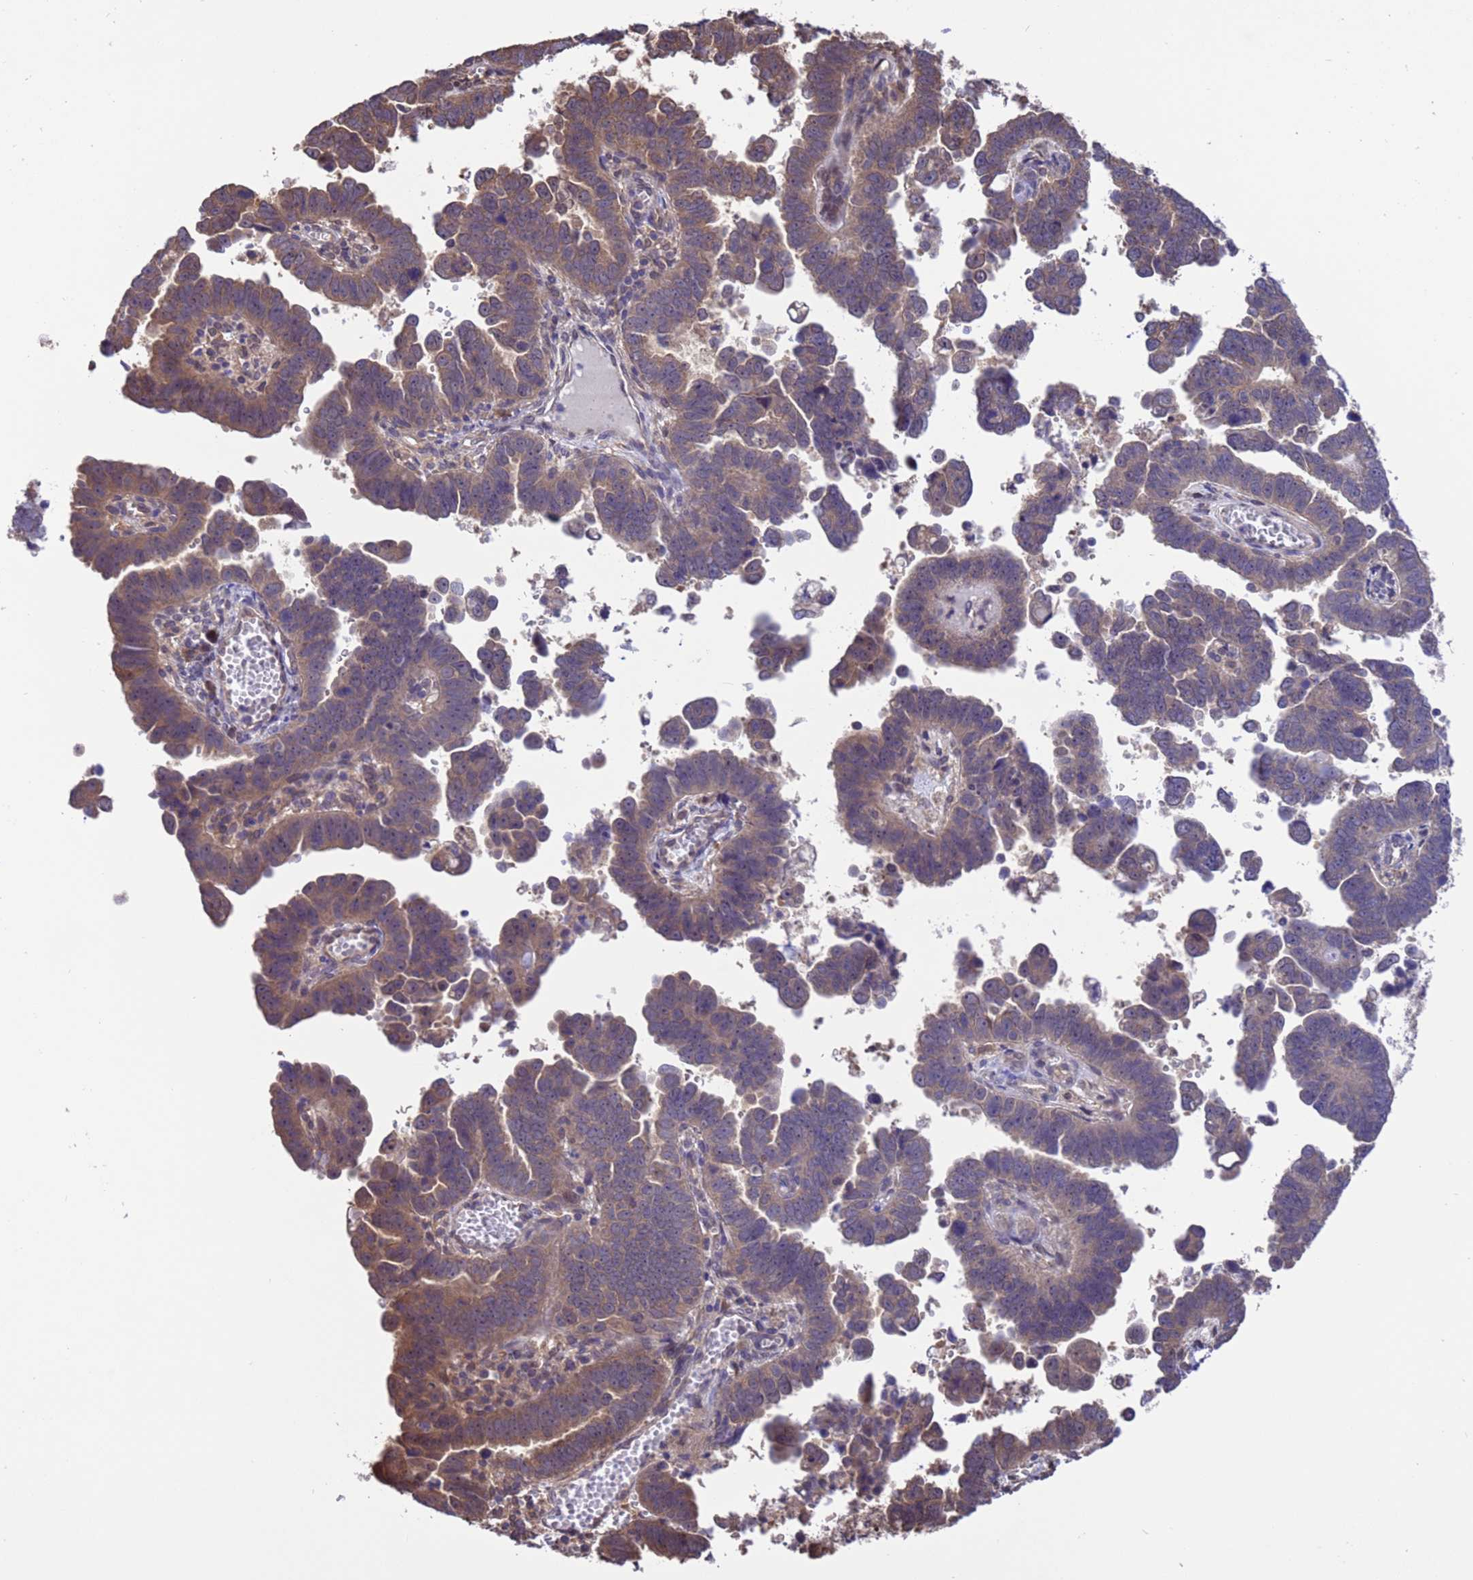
{"staining": {"intensity": "weak", "quantity": ">75%", "location": "cytoplasmic/membranous"}, "tissue": "endometrial cancer", "cell_type": "Tumor cells", "image_type": "cancer", "snomed": [{"axis": "morphology", "description": "Adenocarcinoma, NOS"}, {"axis": "topography", "description": "Endometrium"}], "caption": "Immunohistochemistry (IHC) image of neoplastic tissue: human endometrial adenocarcinoma stained using immunohistochemistry (IHC) reveals low levels of weak protein expression localized specifically in the cytoplasmic/membranous of tumor cells, appearing as a cytoplasmic/membranous brown color.", "gene": "ZFP69B", "patient": {"sex": "female", "age": 75}}